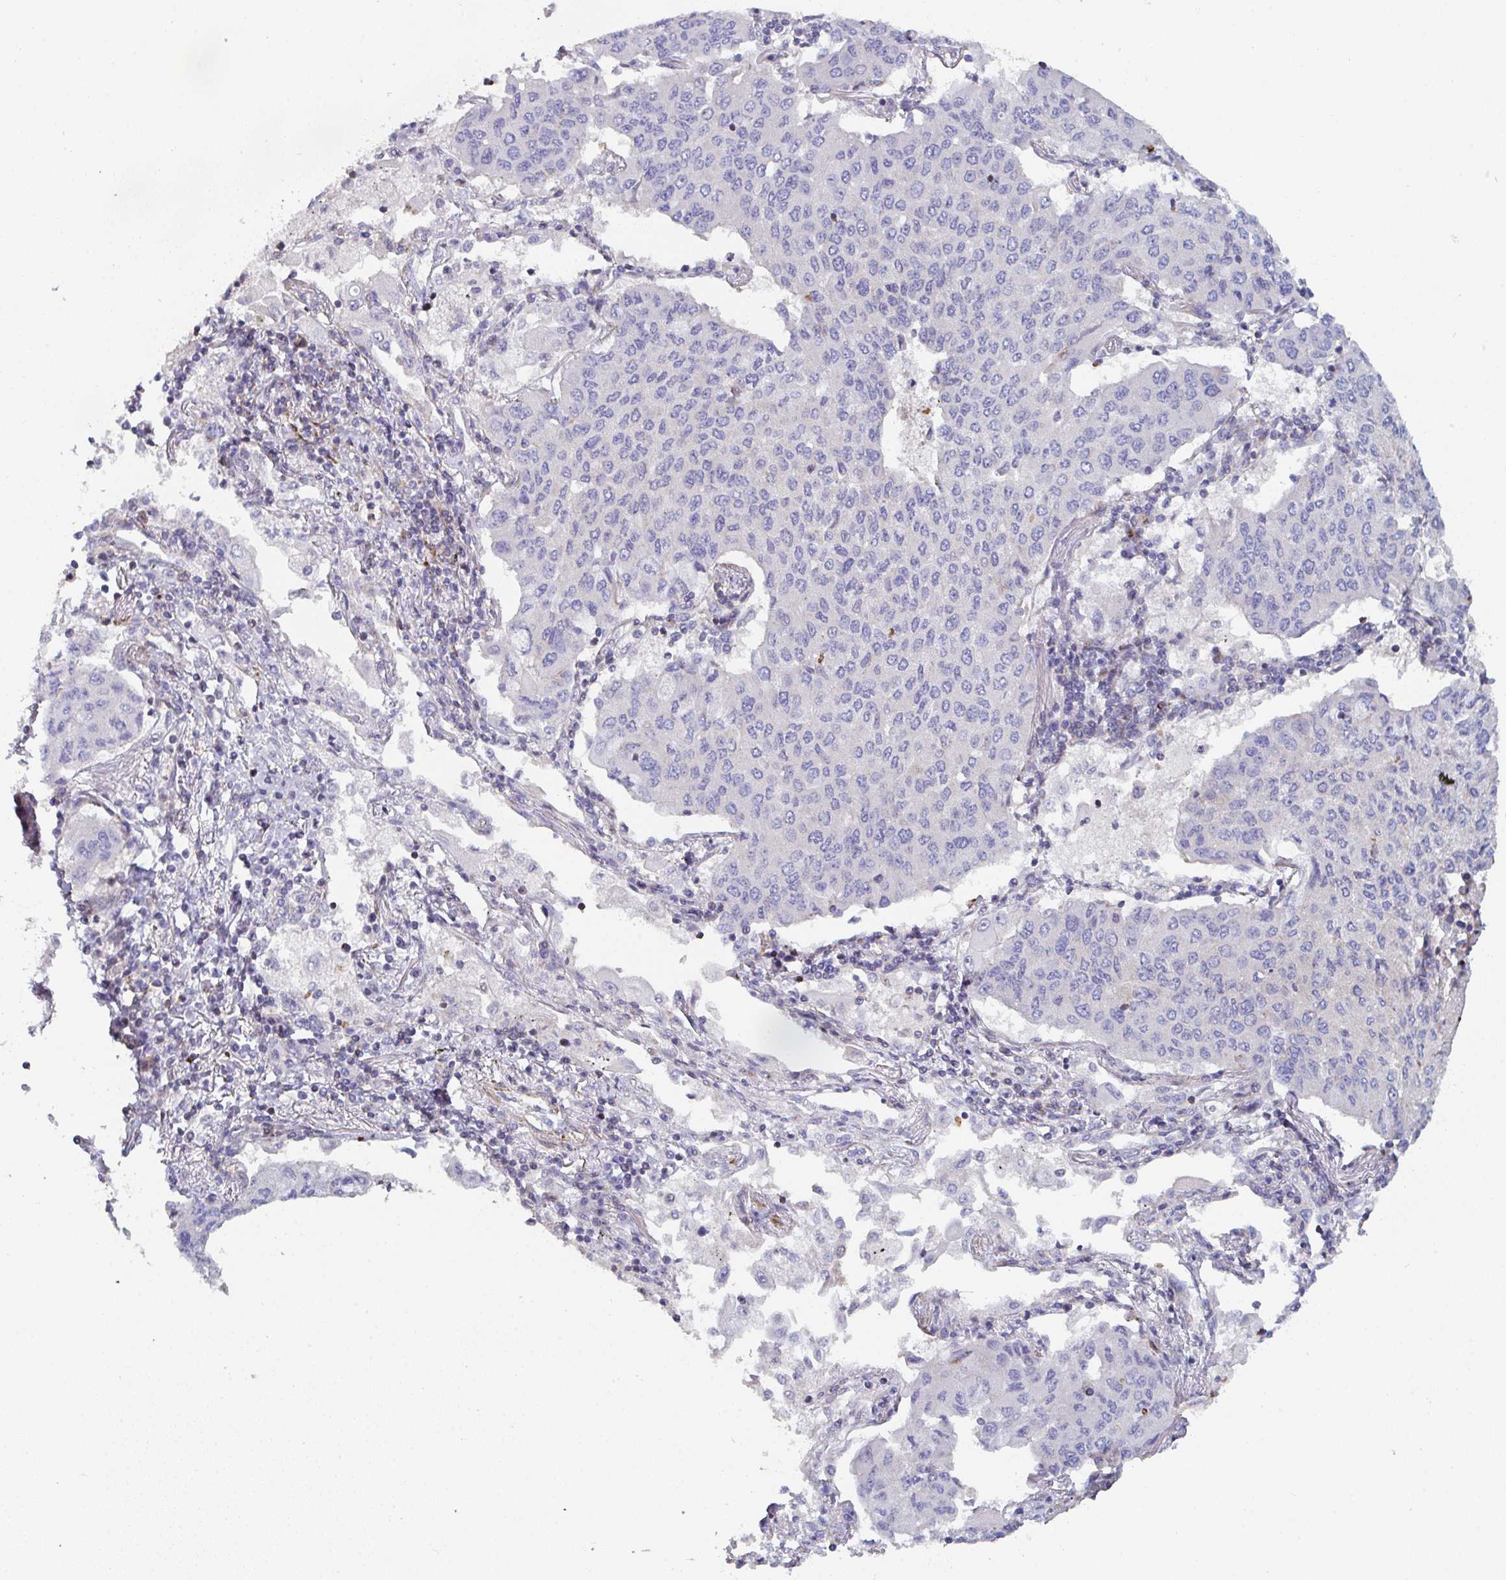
{"staining": {"intensity": "negative", "quantity": "none", "location": "none"}, "tissue": "lung cancer", "cell_type": "Tumor cells", "image_type": "cancer", "snomed": [{"axis": "morphology", "description": "Squamous cell carcinoma, NOS"}, {"axis": "topography", "description": "Lung"}], "caption": "High magnification brightfield microscopy of squamous cell carcinoma (lung) stained with DAB (brown) and counterstained with hematoxylin (blue): tumor cells show no significant positivity. The staining is performed using DAB (3,3'-diaminobenzidine) brown chromogen with nuclei counter-stained in using hematoxylin.", "gene": "FZD2", "patient": {"sex": "male", "age": 74}}